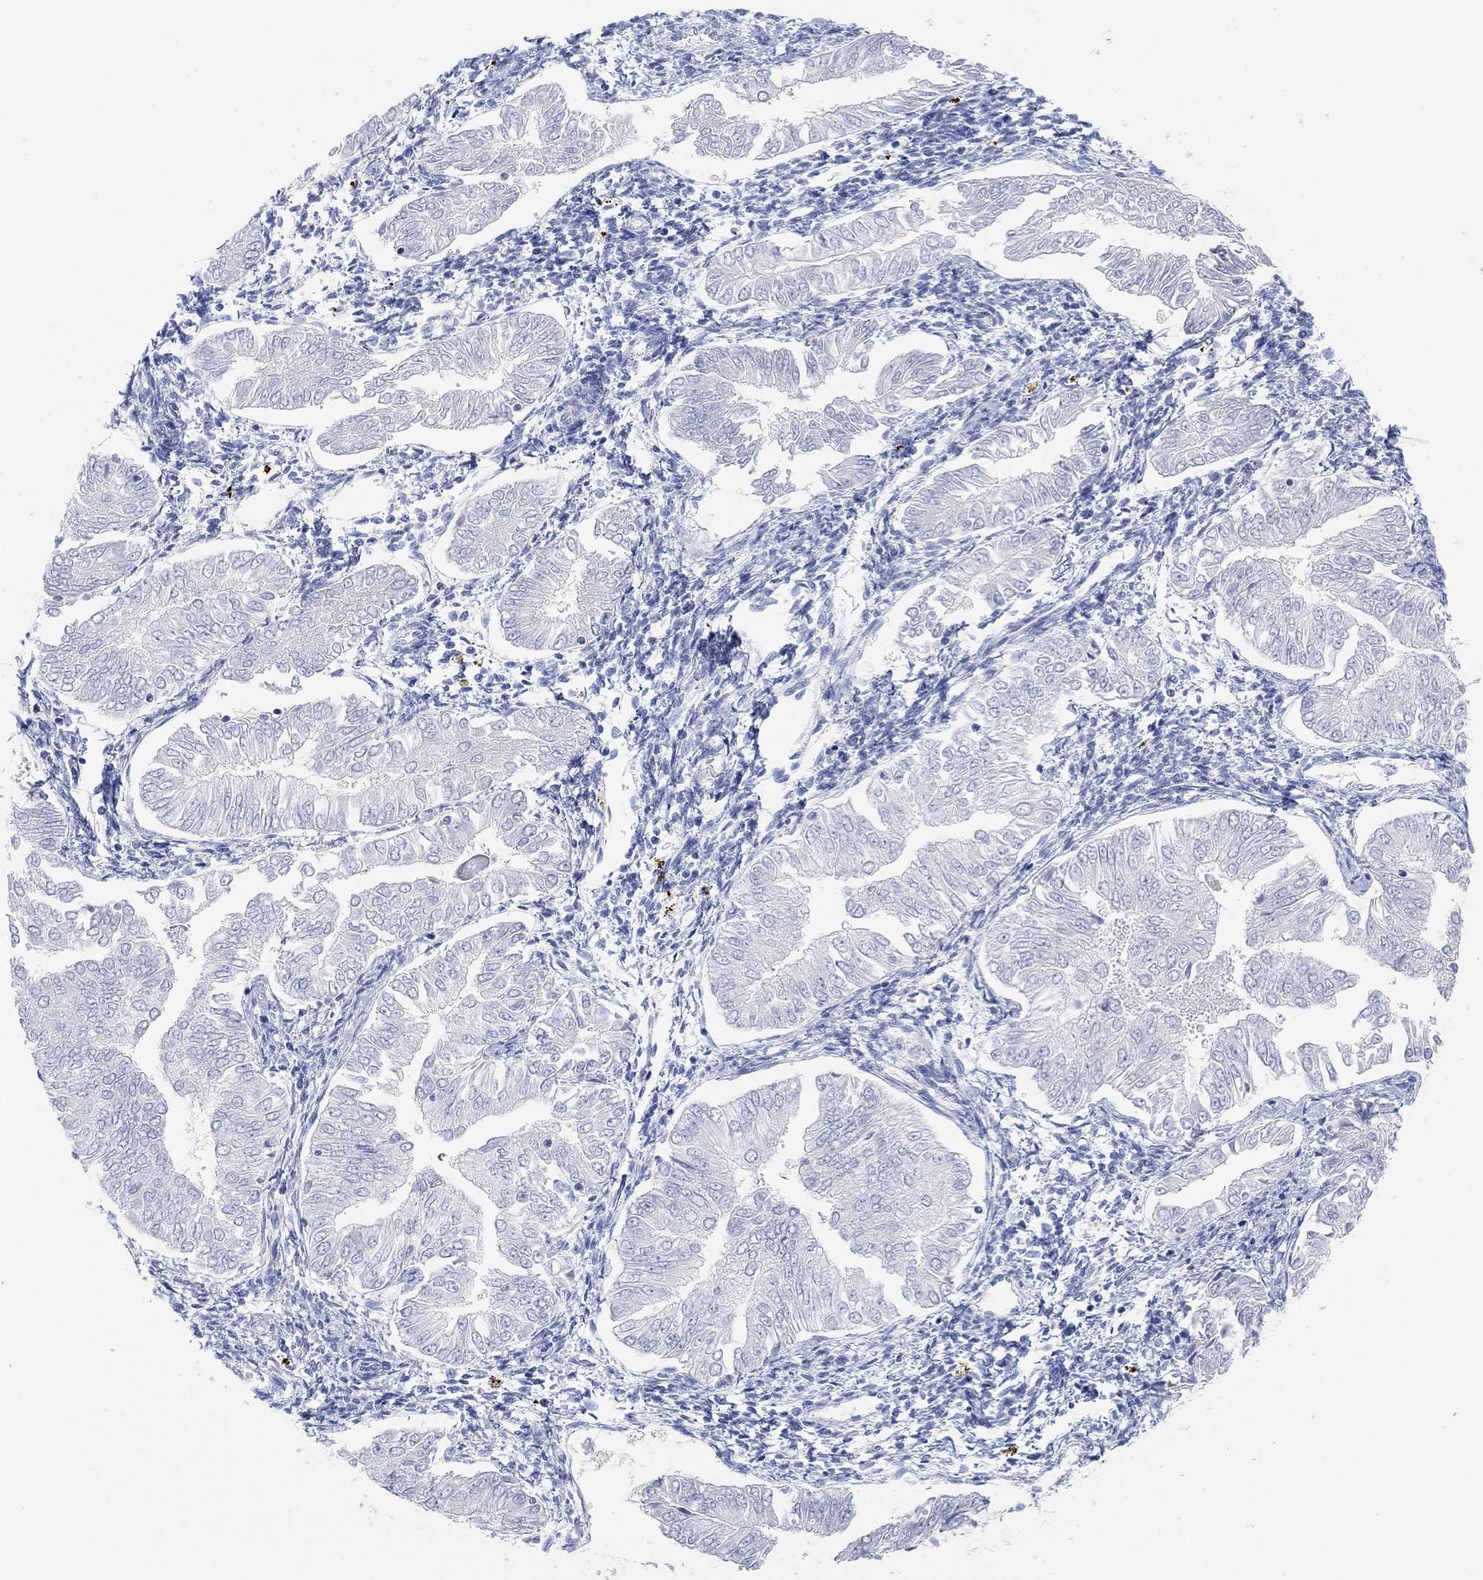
{"staining": {"intensity": "negative", "quantity": "none", "location": "none"}, "tissue": "endometrial cancer", "cell_type": "Tumor cells", "image_type": "cancer", "snomed": [{"axis": "morphology", "description": "Adenocarcinoma, NOS"}, {"axis": "topography", "description": "Endometrium"}], "caption": "Tumor cells show no significant protein positivity in endometrial cancer (adenocarcinoma).", "gene": "RGS1", "patient": {"sex": "female", "age": 53}}